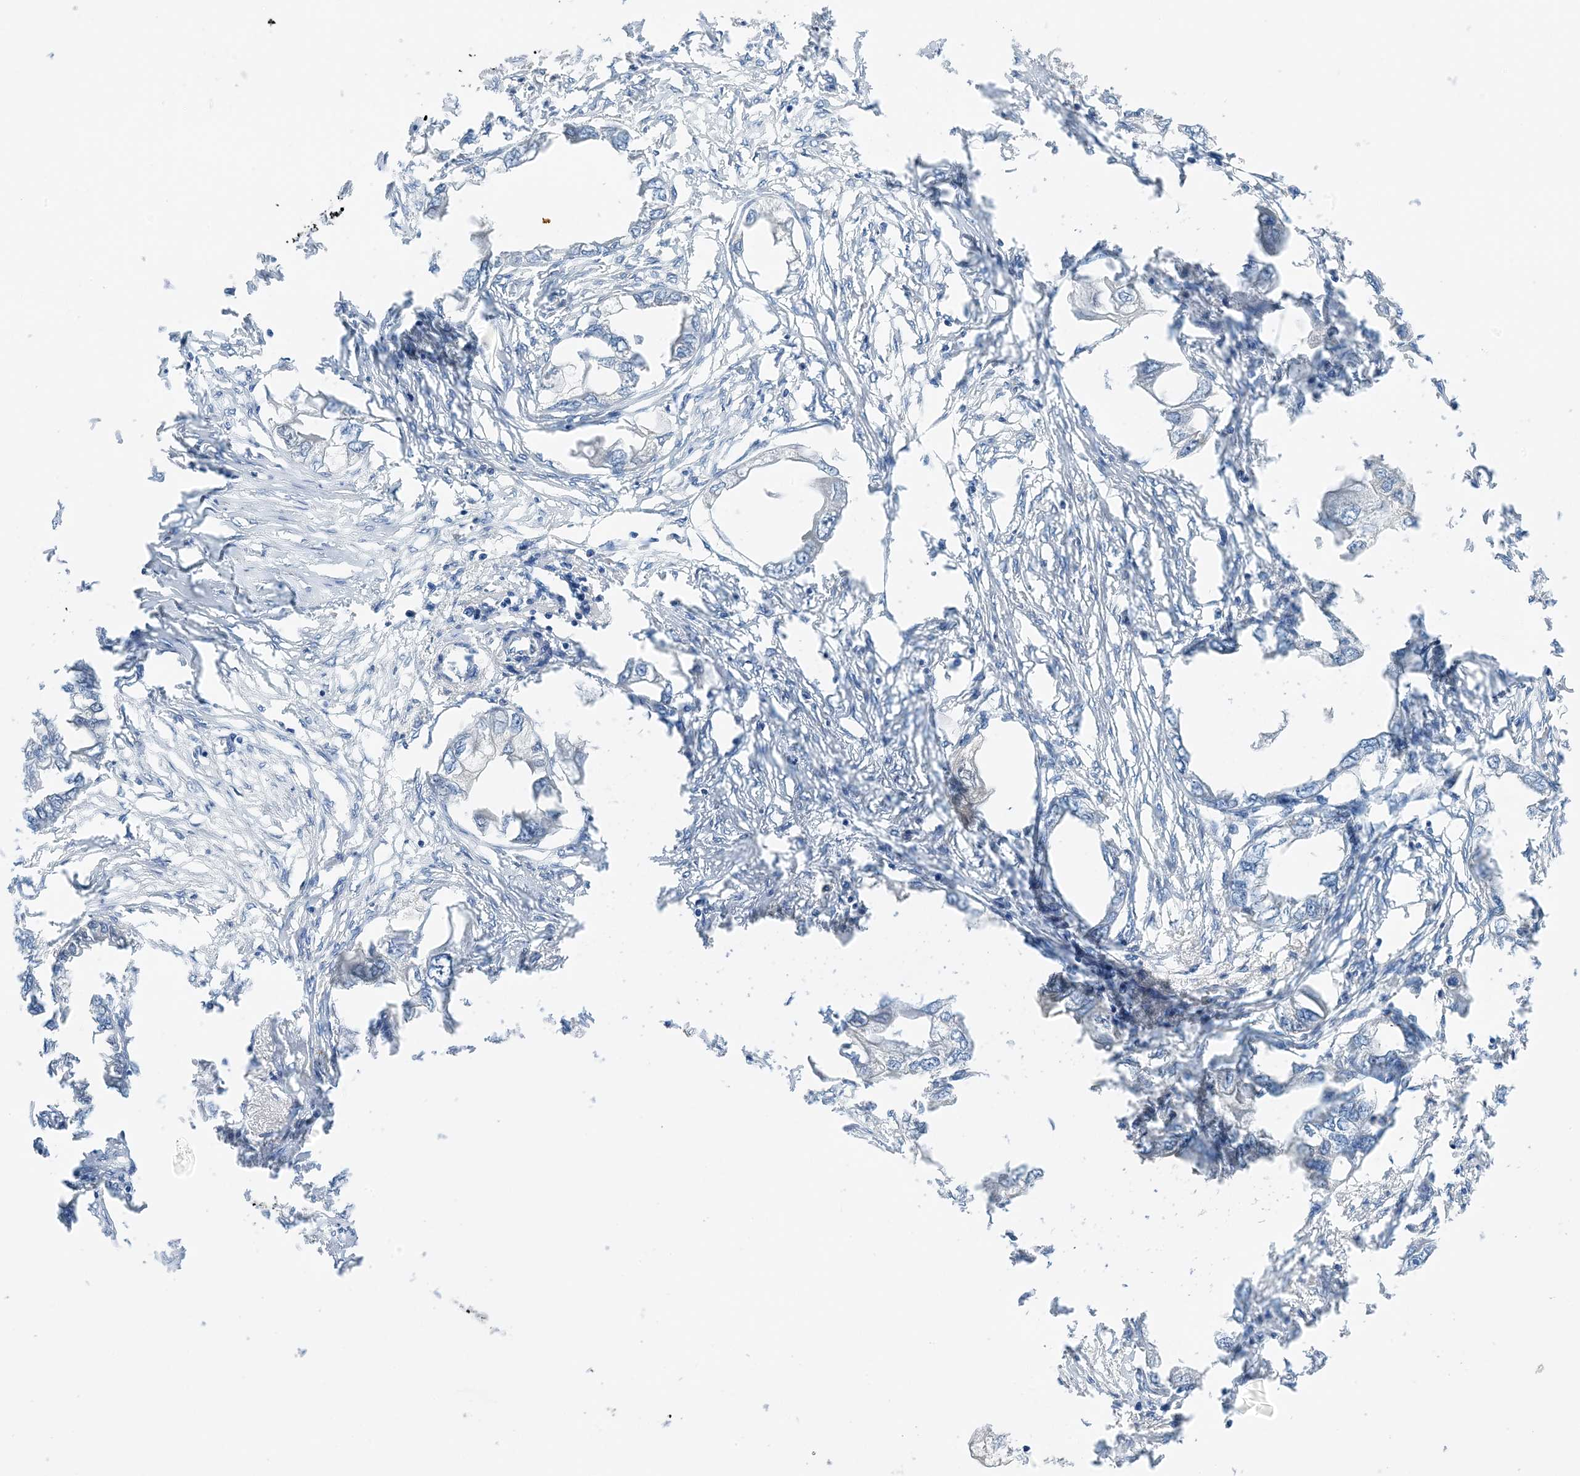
{"staining": {"intensity": "negative", "quantity": "none", "location": "none"}, "tissue": "endometrial cancer", "cell_type": "Tumor cells", "image_type": "cancer", "snomed": [{"axis": "morphology", "description": "Adenocarcinoma, NOS"}, {"axis": "morphology", "description": "Adenocarcinoma, metastatic, NOS"}, {"axis": "topography", "description": "Adipose tissue"}, {"axis": "topography", "description": "Endometrium"}], "caption": "DAB (3,3'-diaminobenzidine) immunohistochemical staining of adenocarcinoma (endometrial) demonstrates no significant staining in tumor cells.", "gene": "SLC5A11", "patient": {"sex": "female", "age": 67}}